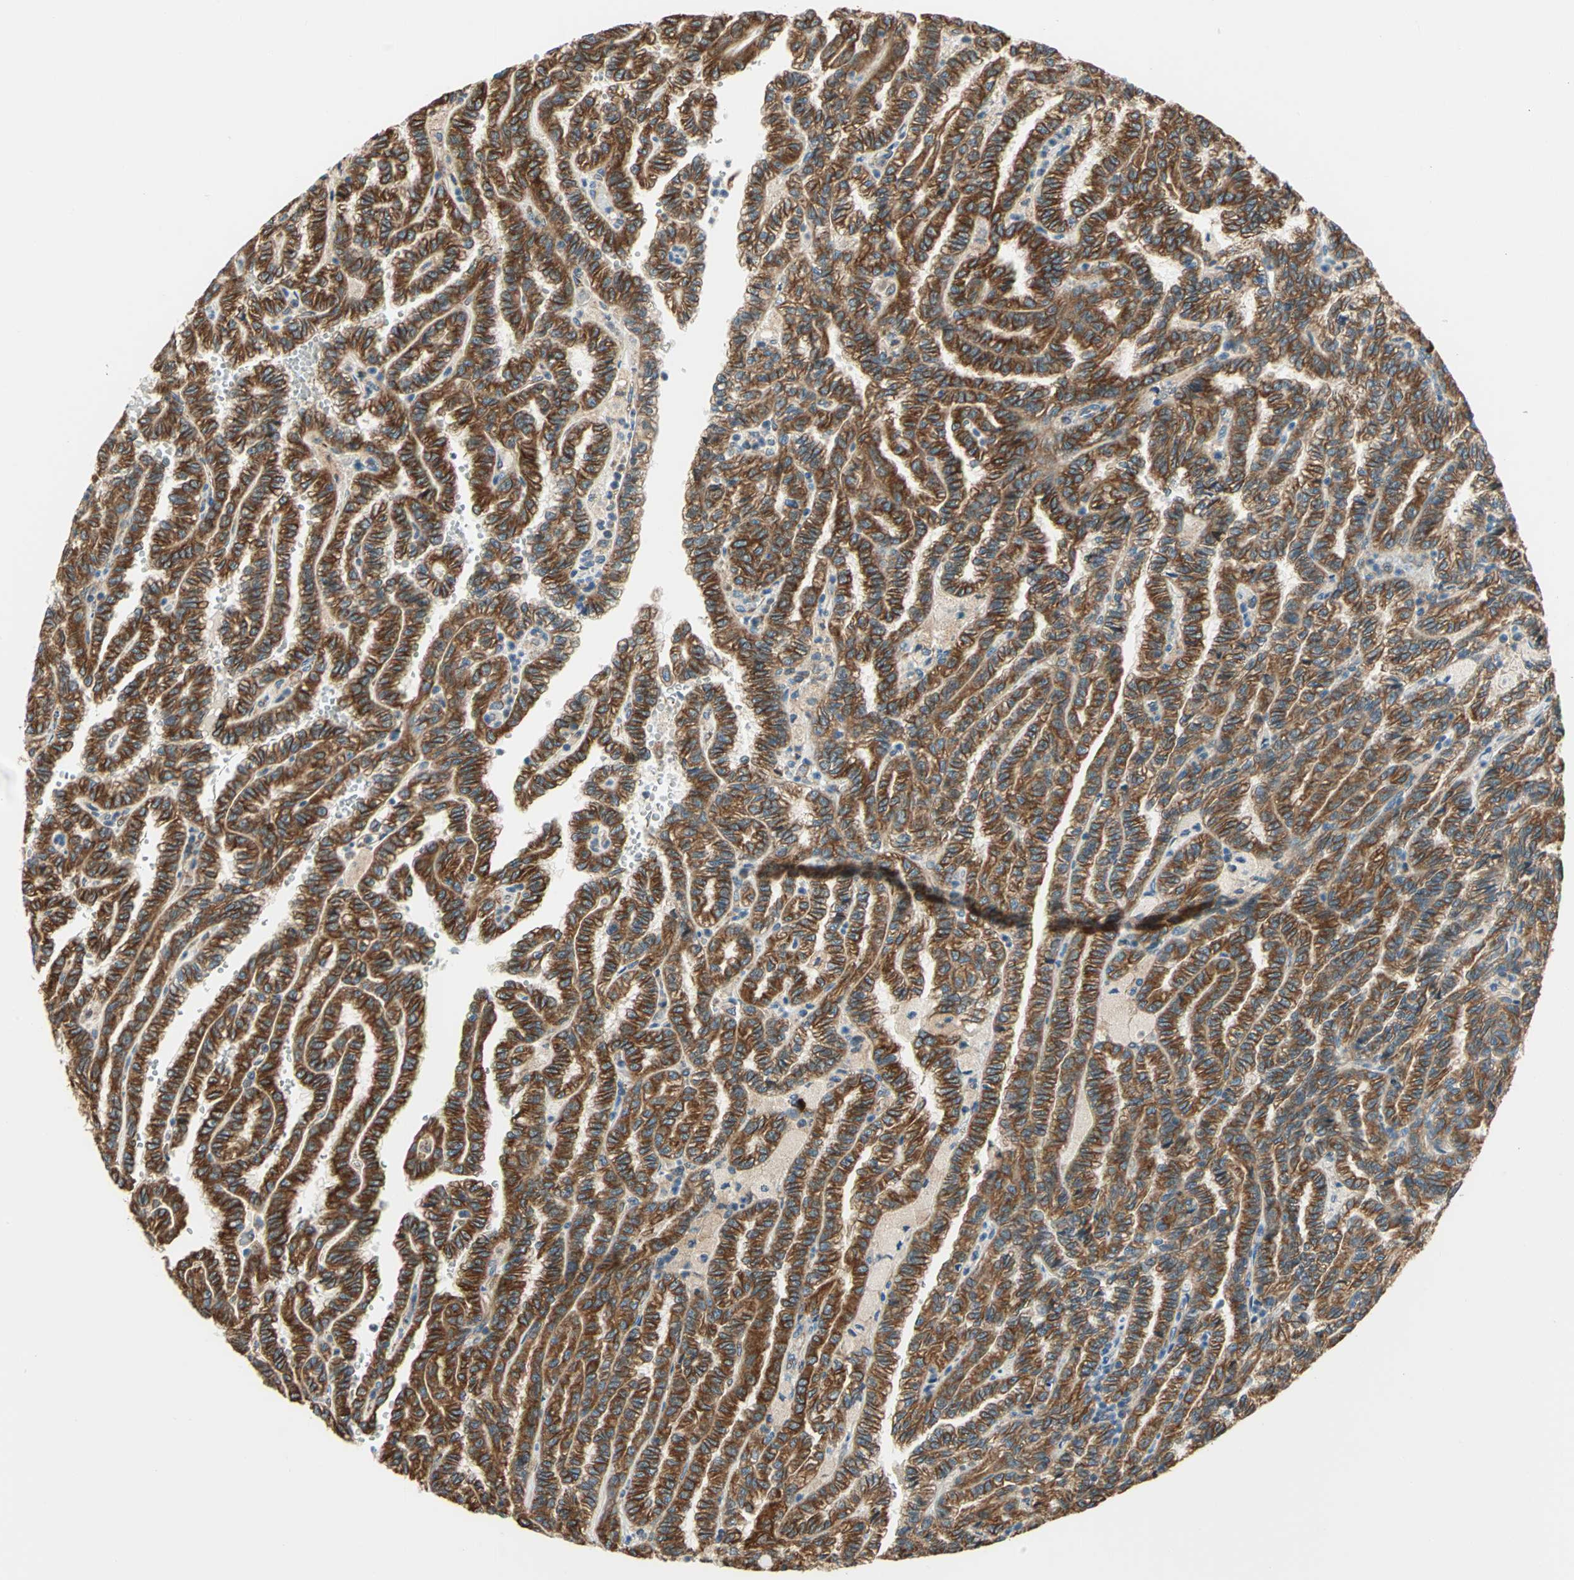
{"staining": {"intensity": "strong", "quantity": ">75%", "location": "cytoplasmic/membranous"}, "tissue": "renal cancer", "cell_type": "Tumor cells", "image_type": "cancer", "snomed": [{"axis": "morphology", "description": "Inflammation, NOS"}, {"axis": "morphology", "description": "Adenocarcinoma, NOS"}, {"axis": "topography", "description": "Kidney"}], "caption": "Immunohistochemical staining of human renal cancer displays high levels of strong cytoplasmic/membranous positivity in approximately >75% of tumor cells.", "gene": "PDIA4", "patient": {"sex": "male", "age": 68}}